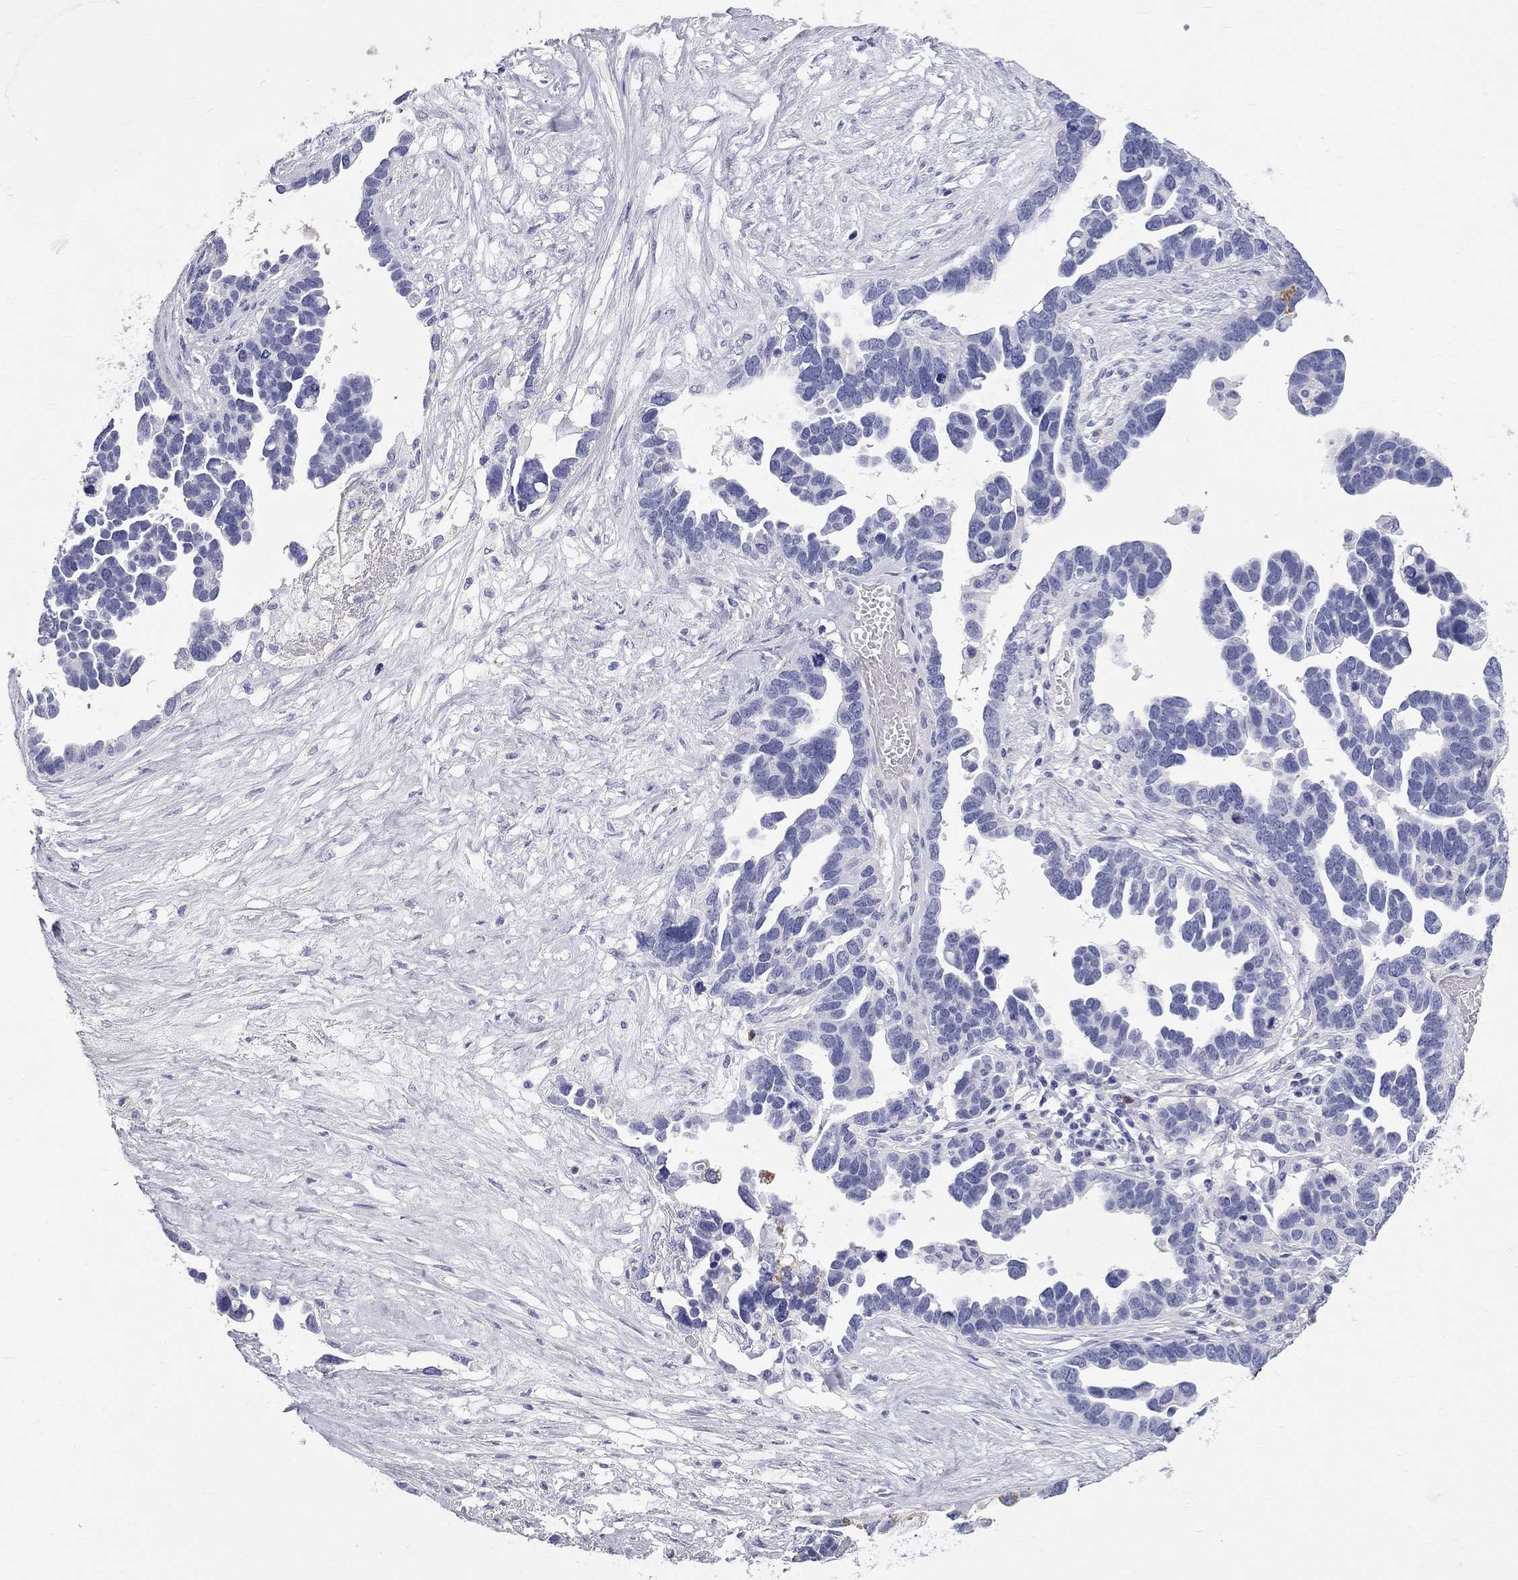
{"staining": {"intensity": "negative", "quantity": "none", "location": "none"}, "tissue": "ovarian cancer", "cell_type": "Tumor cells", "image_type": "cancer", "snomed": [{"axis": "morphology", "description": "Cystadenocarcinoma, serous, NOS"}, {"axis": "topography", "description": "Ovary"}], "caption": "IHC micrograph of ovarian cancer (serous cystadenocarcinoma) stained for a protein (brown), which shows no staining in tumor cells.", "gene": "PHOX2B", "patient": {"sex": "female", "age": 54}}